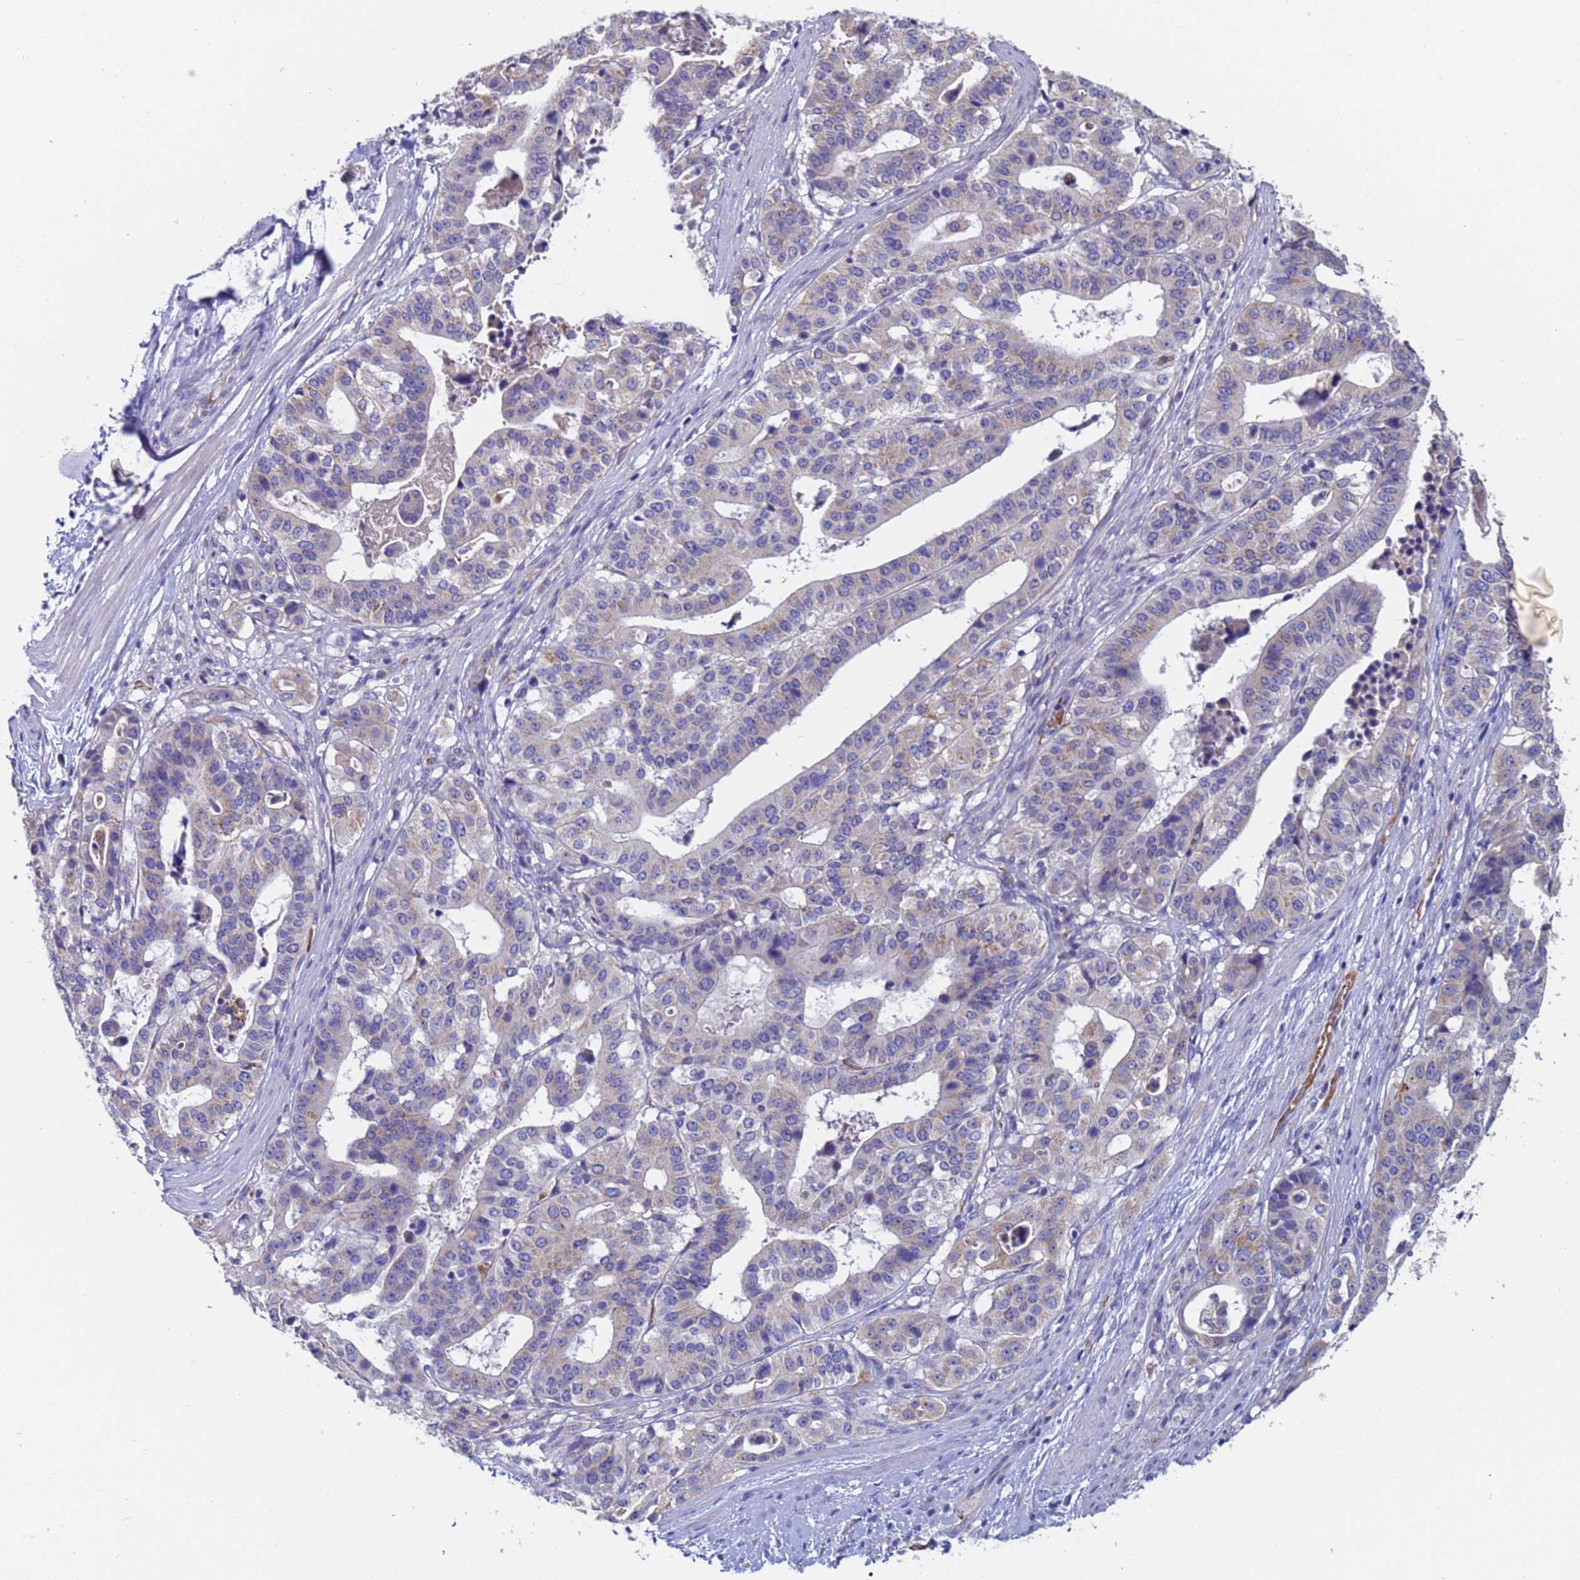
{"staining": {"intensity": "weak", "quantity": "<25%", "location": "cytoplasmic/membranous"}, "tissue": "stomach cancer", "cell_type": "Tumor cells", "image_type": "cancer", "snomed": [{"axis": "morphology", "description": "Adenocarcinoma, NOS"}, {"axis": "topography", "description": "Stomach"}], "caption": "High power microscopy micrograph of an IHC micrograph of stomach cancer, revealing no significant staining in tumor cells.", "gene": "IHO1", "patient": {"sex": "male", "age": 48}}